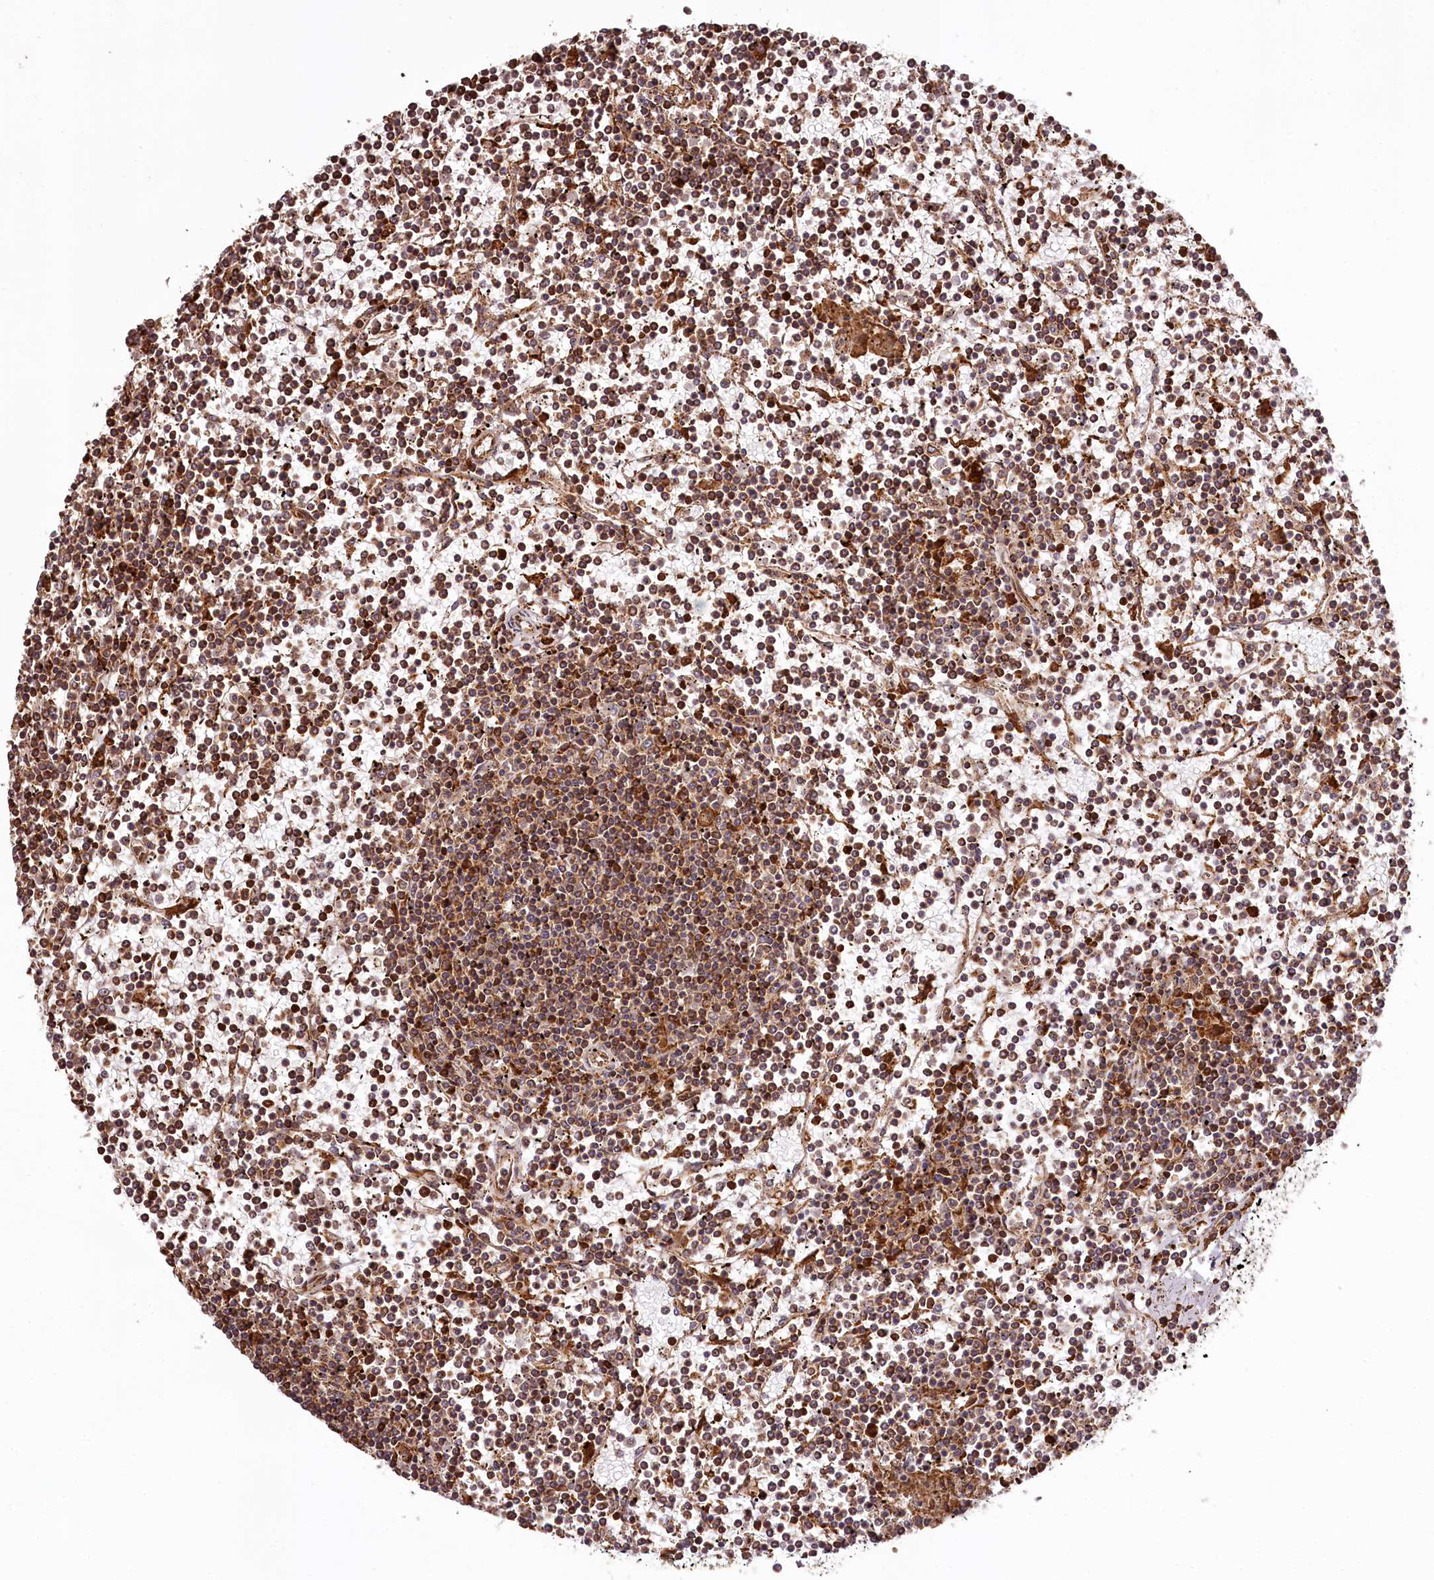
{"staining": {"intensity": "moderate", "quantity": ">75%", "location": "cytoplasmic/membranous"}, "tissue": "lymphoma", "cell_type": "Tumor cells", "image_type": "cancer", "snomed": [{"axis": "morphology", "description": "Malignant lymphoma, non-Hodgkin's type, Low grade"}, {"axis": "topography", "description": "Spleen"}], "caption": "Tumor cells display moderate cytoplasmic/membranous expression in about >75% of cells in low-grade malignant lymphoma, non-Hodgkin's type. (Brightfield microscopy of DAB IHC at high magnification).", "gene": "KIF14", "patient": {"sex": "female", "age": 19}}